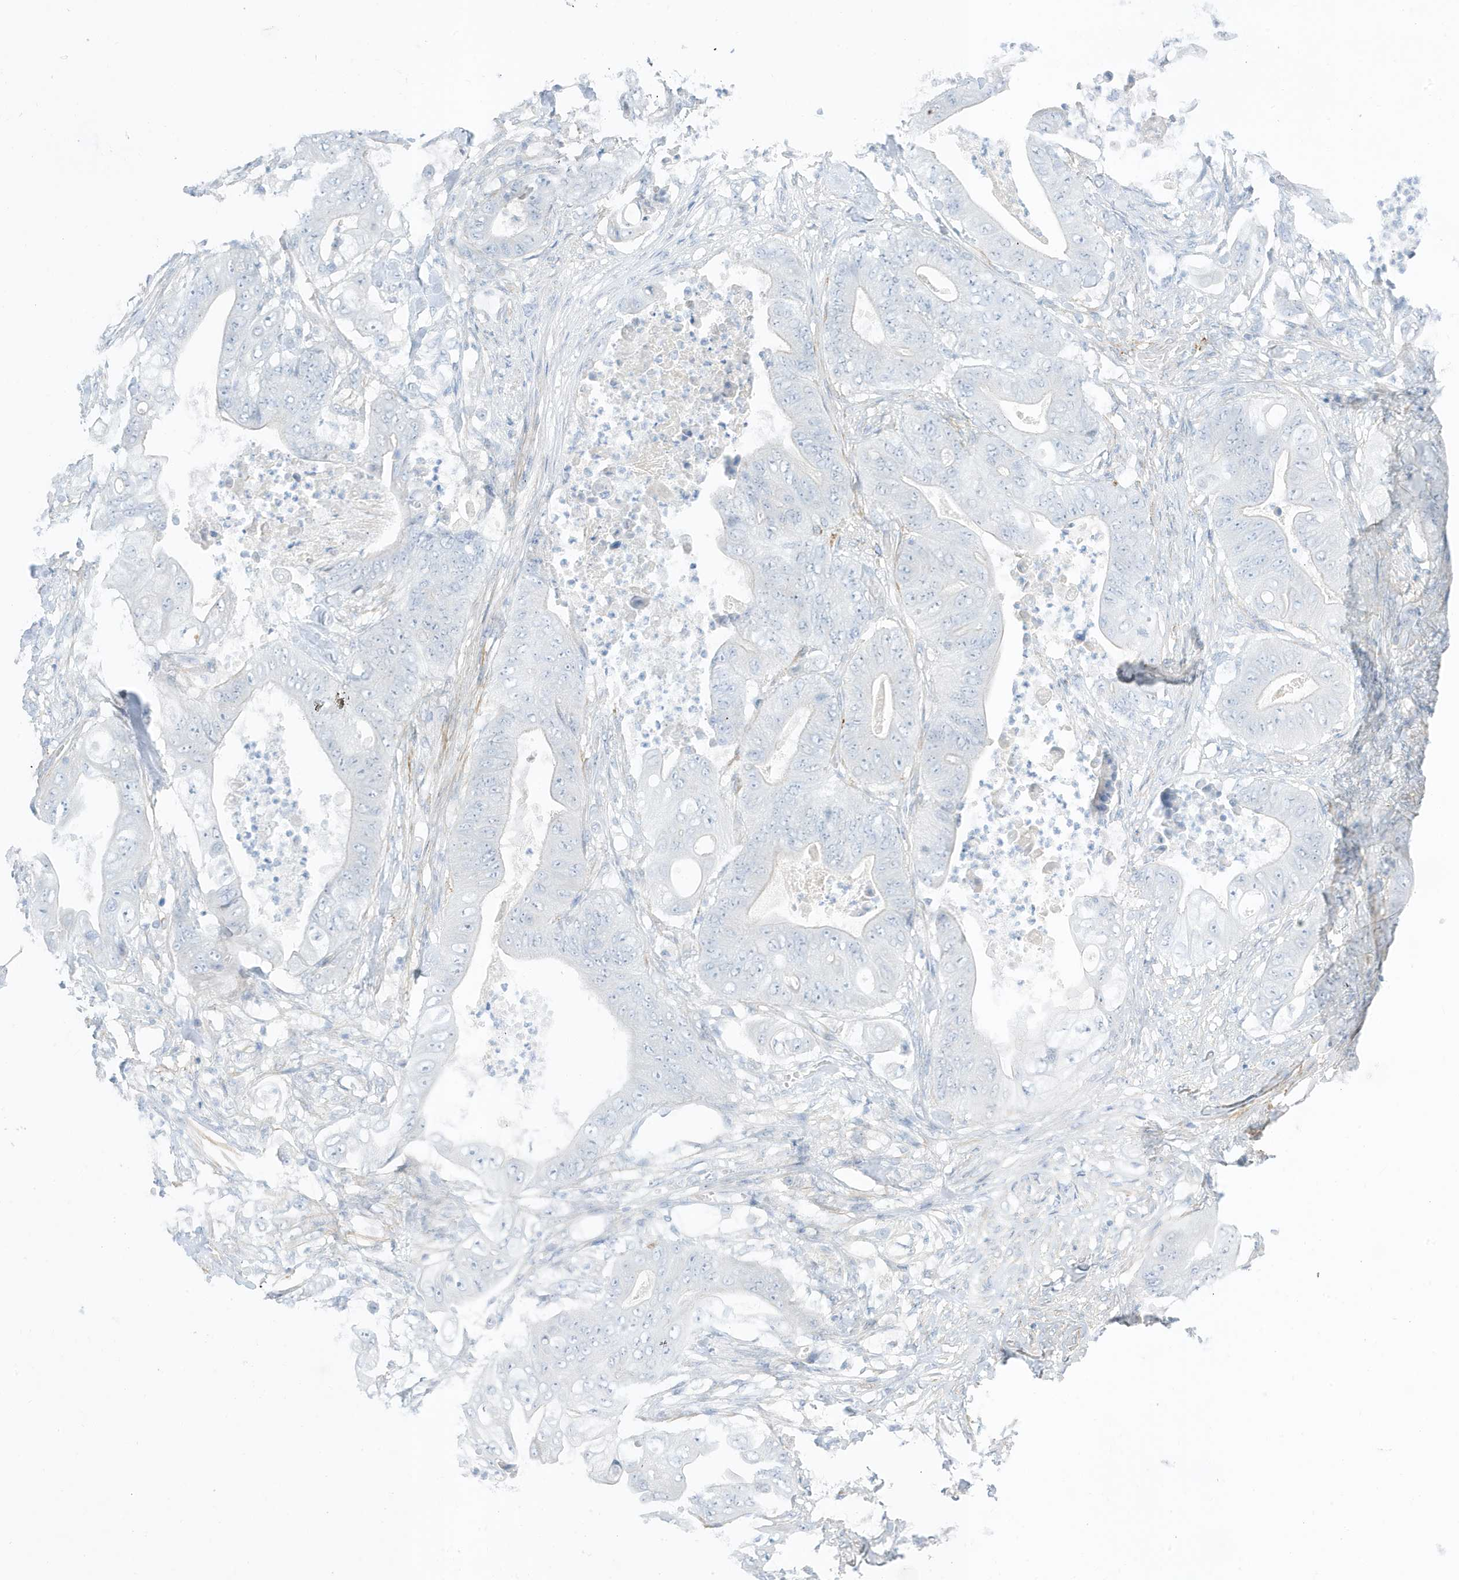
{"staining": {"intensity": "negative", "quantity": "none", "location": "none"}, "tissue": "stomach cancer", "cell_type": "Tumor cells", "image_type": "cancer", "snomed": [{"axis": "morphology", "description": "Adenocarcinoma, NOS"}, {"axis": "topography", "description": "Stomach"}], "caption": "An immunohistochemistry histopathology image of stomach cancer is shown. There is no staining in tumor cells of stomach cancer.", "gene": "SLC22A13", "patient": {"sex": "female", "age": 73}}